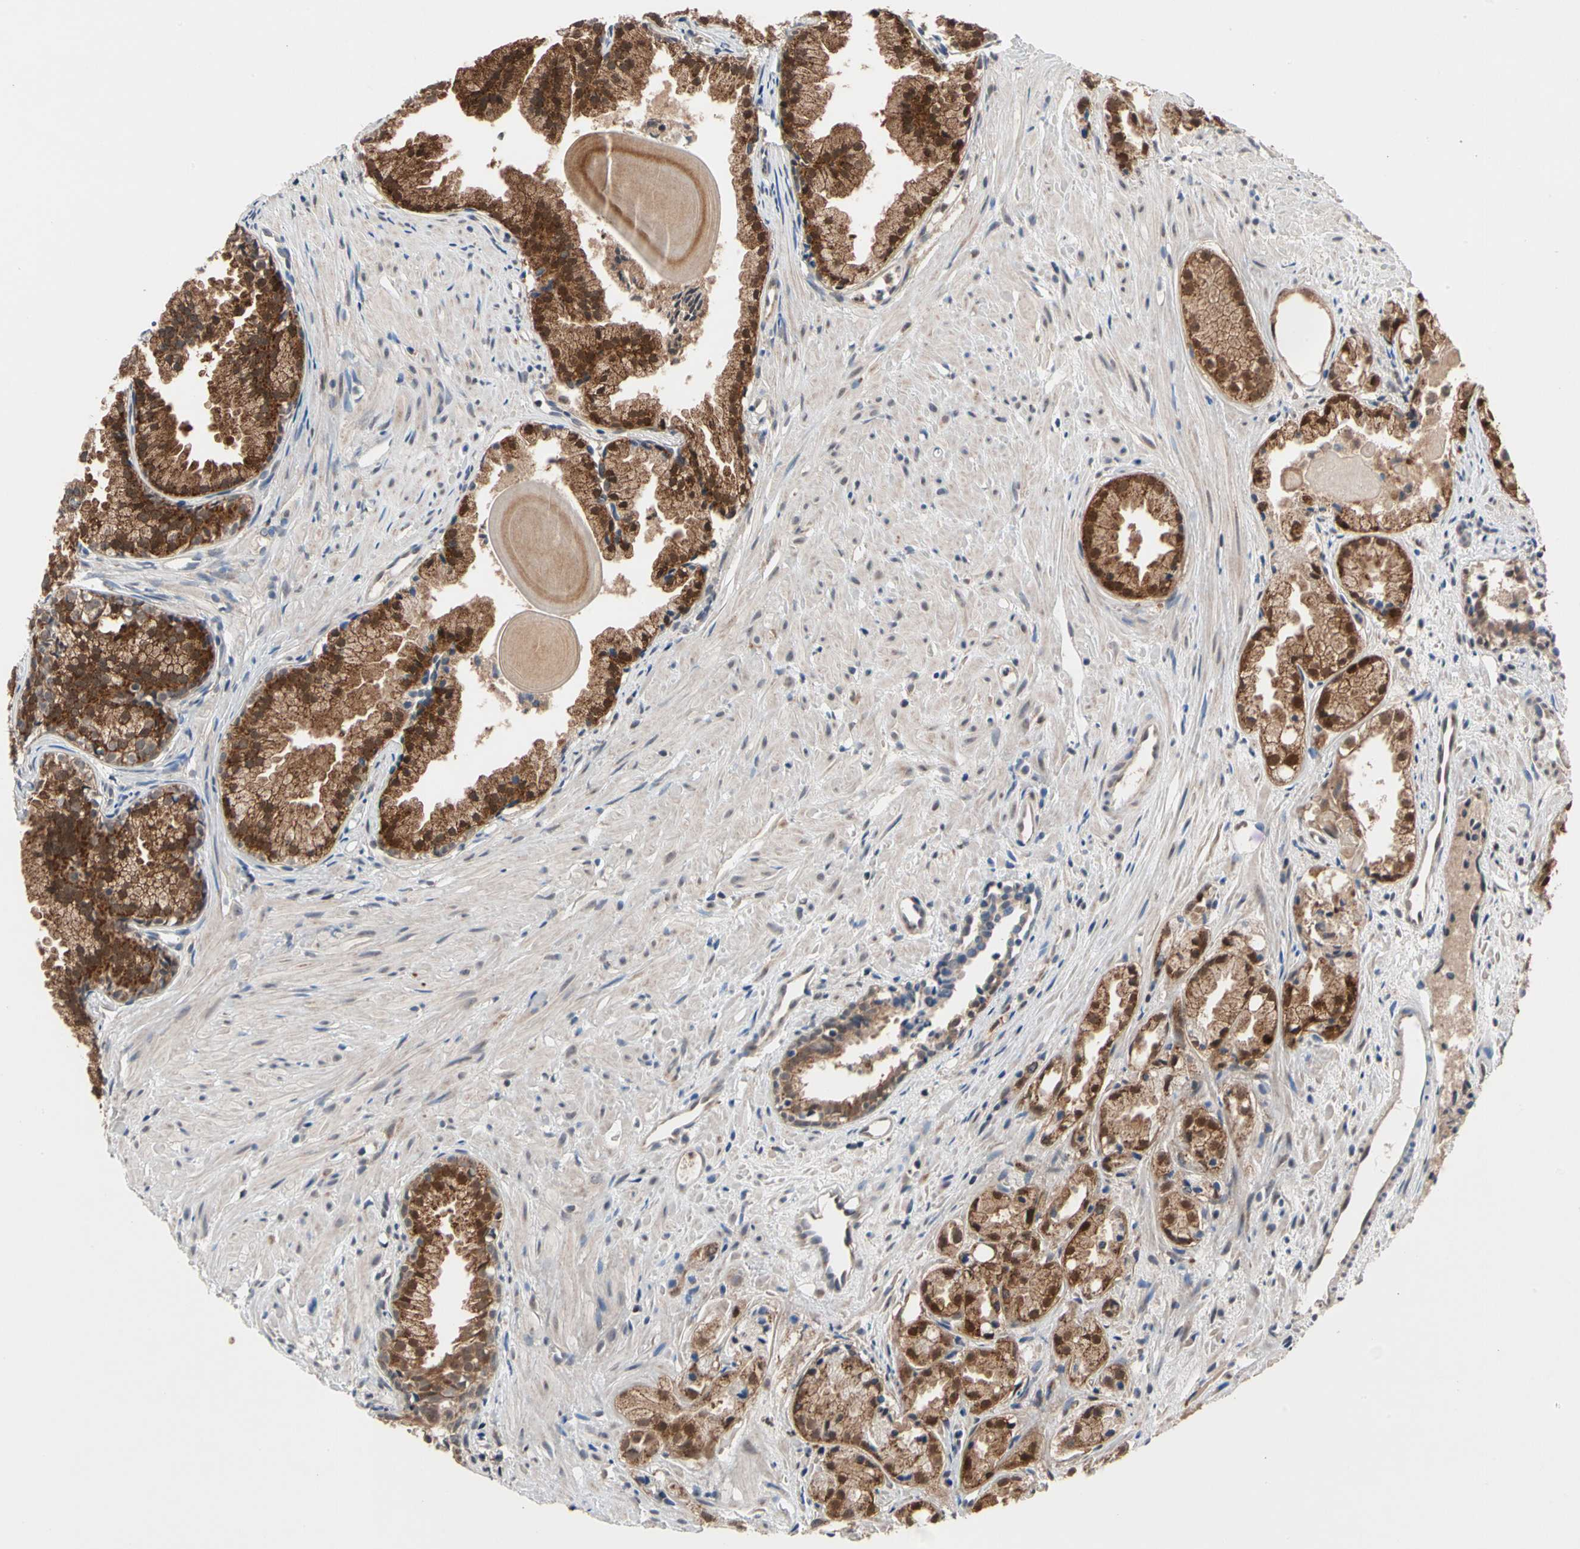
{"staining": {"intensity": "strong", "quantity": ">75%", "location": "cytoplasmic/membranous,nuclear"}, "tissue": "prostate cancer", "cell_type": "Tumor cells", "image_type": "cancer", "snomed": [{"axis": "morphology", "description": "Adenocarcinoma, Low grade"}, {"axis": "topography", "description": "Prostate"}], "caption": "Protein analysis of prostate cancer tissue exhibits strong cytoplasmic/membranous and nuclear staining in about >75% of tumor cells. The staining is performed using DAB brown chromogen to label protein expression. The nuclei are counter-stained blue using hematoxylin.", "gene": "MTHFS", "patient": {"sex": "male", "age": 72}}